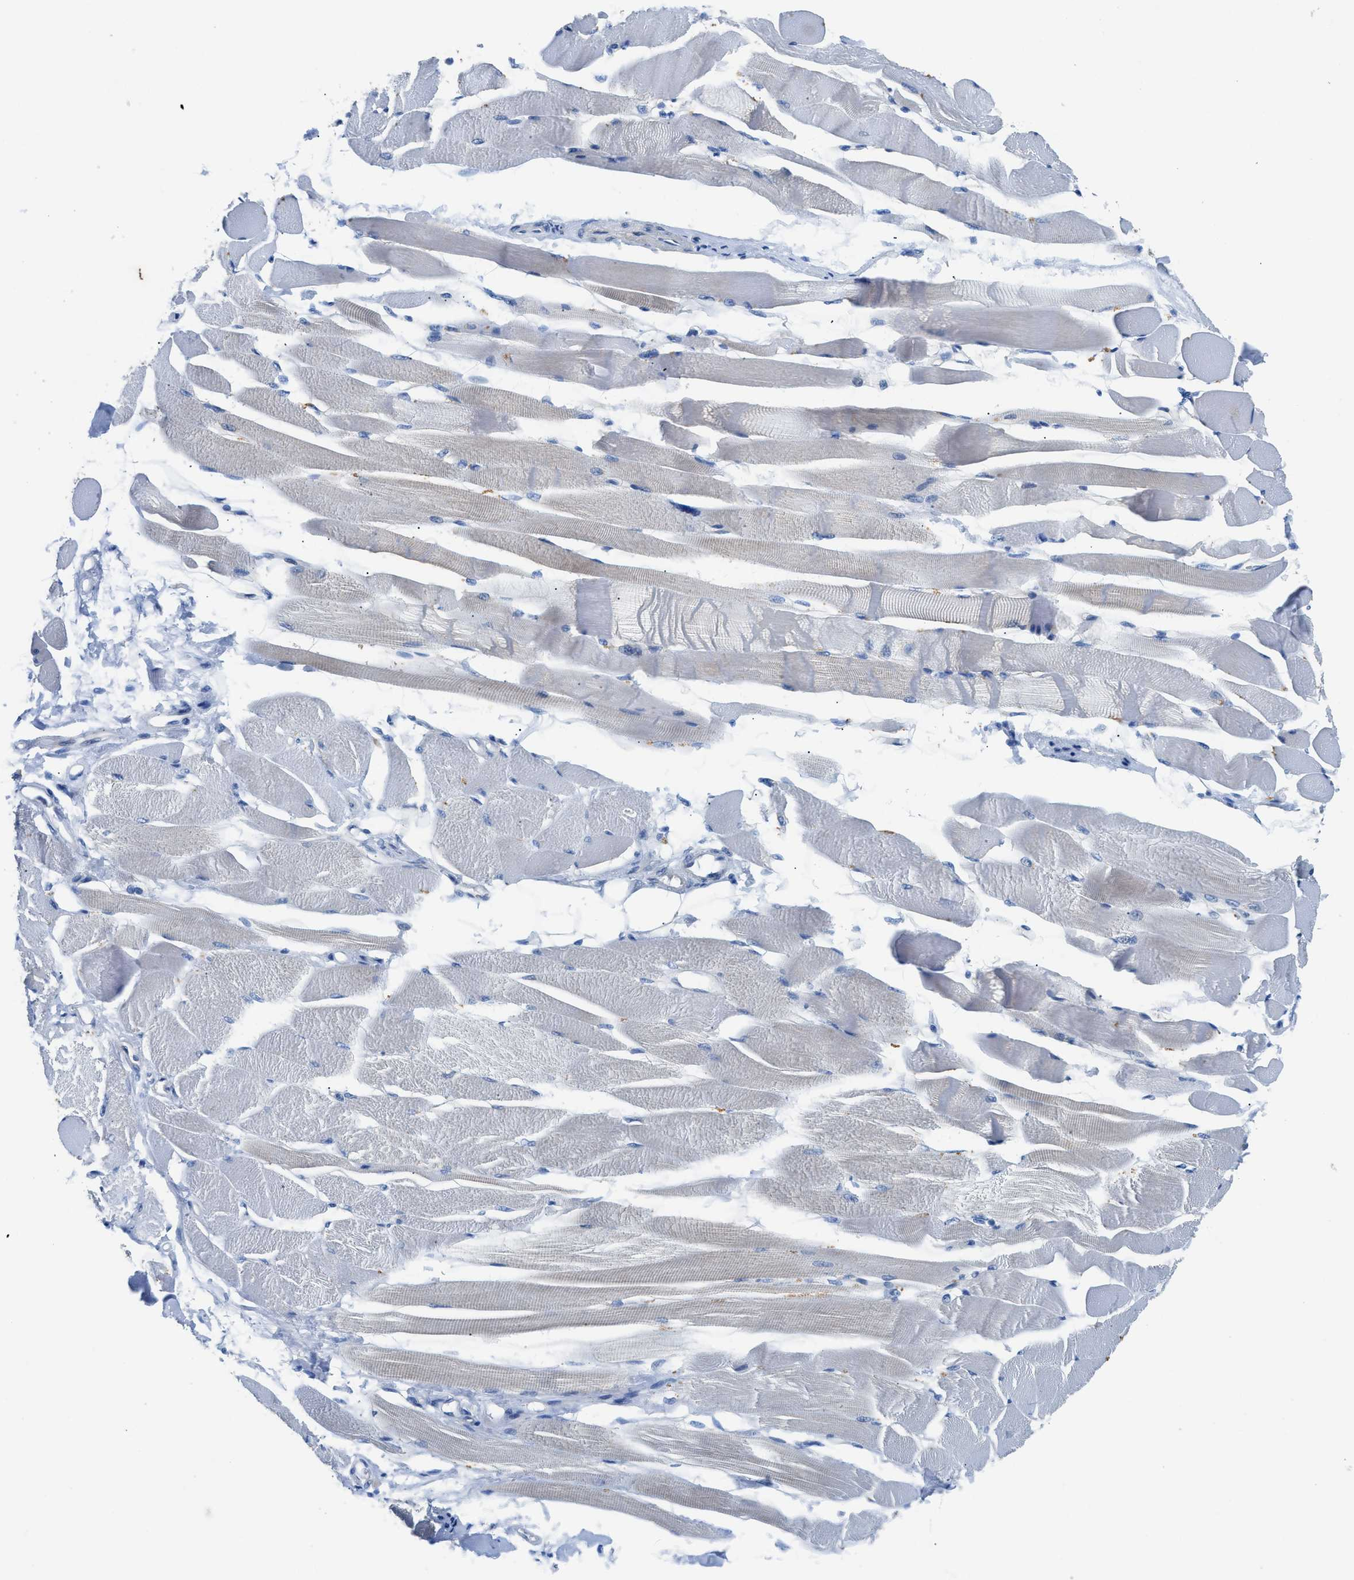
{"staining": {"intensity": "weak", "quantity": "<25%", "location": "cytoplasmic/membranous"}, "tissue": "skeletal muscle", "cell_type": "Myocytes", "image_type": "normal", "snomed": [{"axis": "morphology", "description": "Normal tissue, NOS"}, {"axis": "topography", "description": "Skeletal muscle"}, {"axis": "topography", "description": "Peripheral nerve tissue"}], "caption": "High power microscopy photomicrograph of an immunohistochemistry photomicrograph of normal skeletal muscle, revealing no significant expression in myocytes.", "gene": "SLC10A6", "patient": {"sex": "female", "age": 84}}